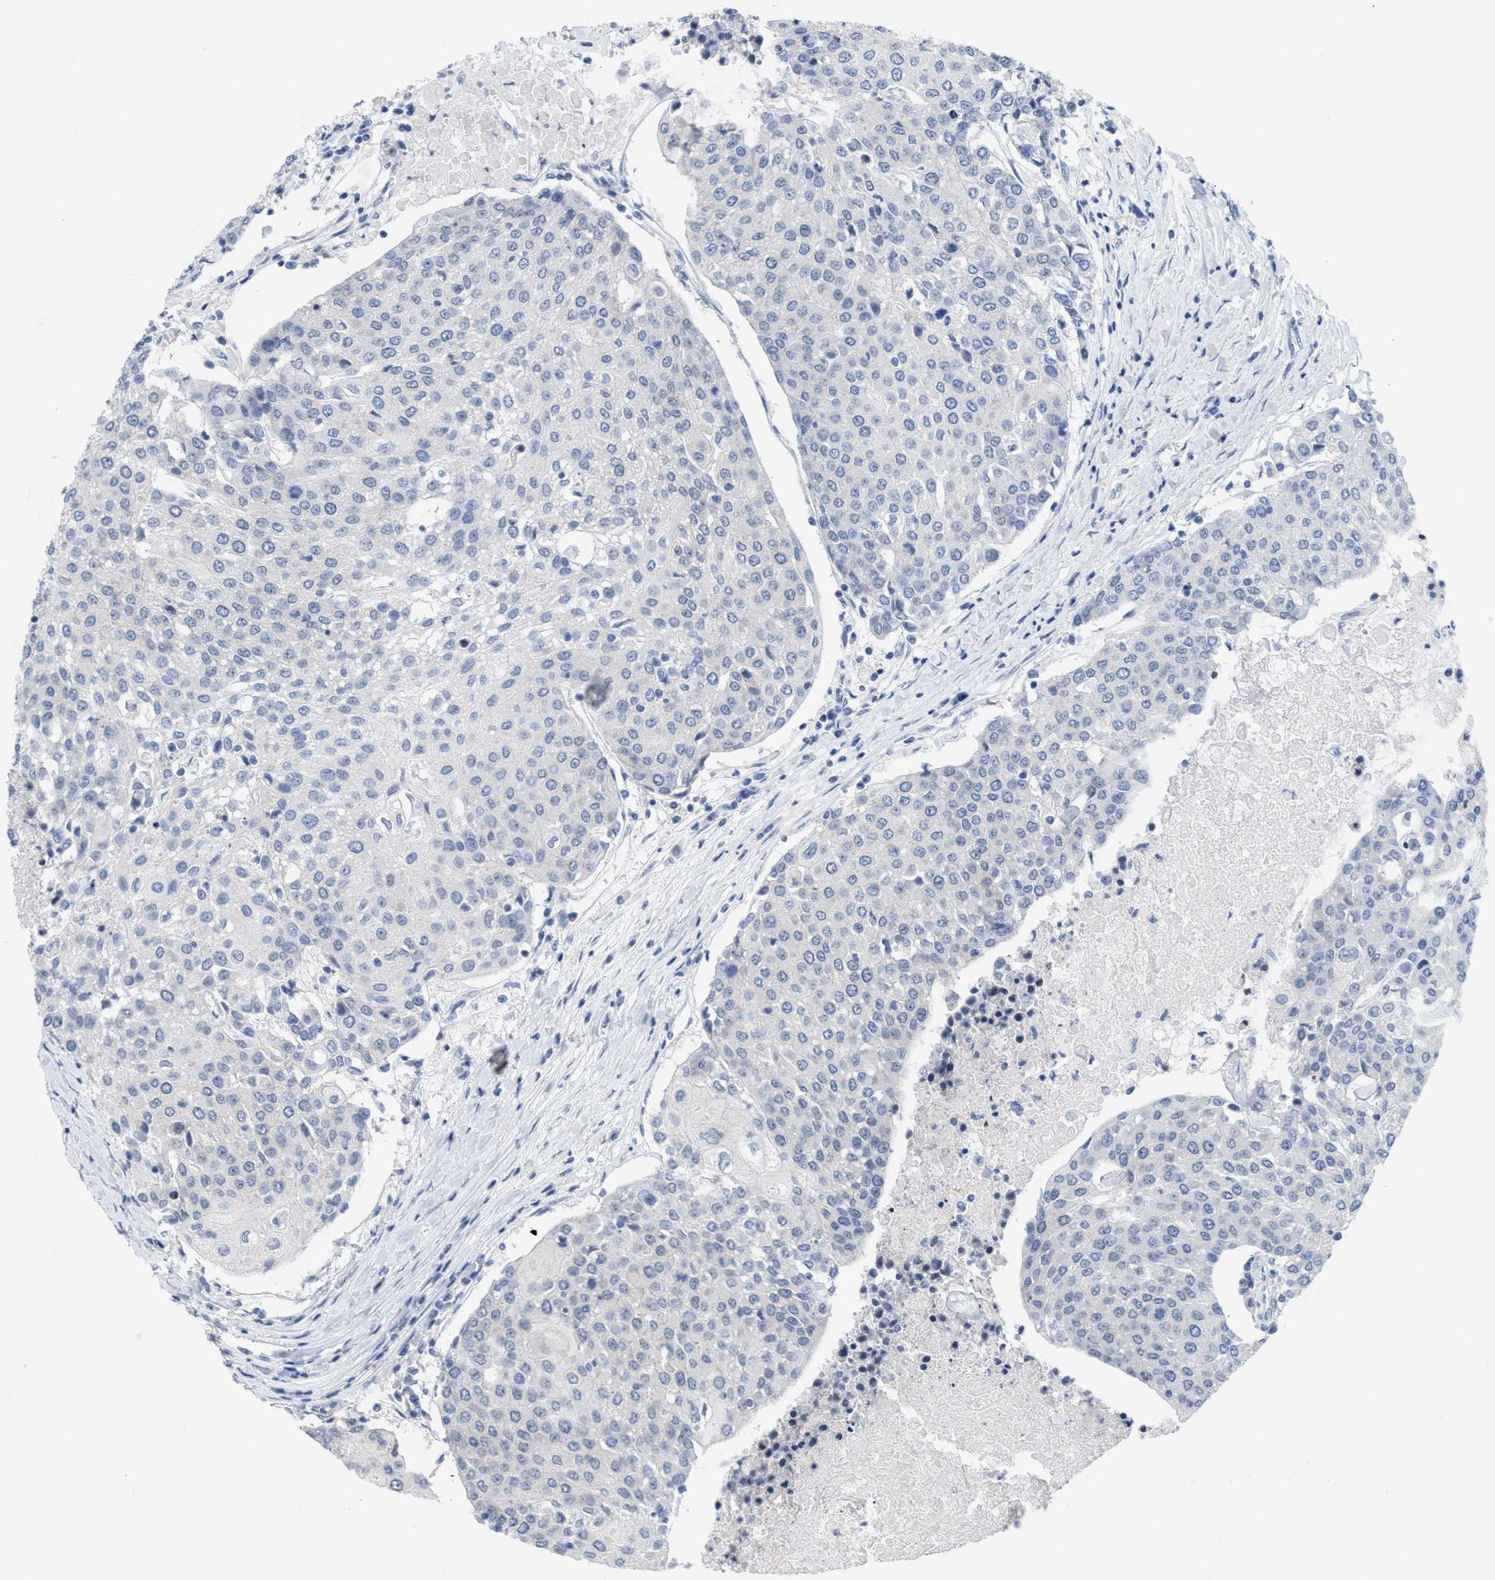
{"staining": {"intensity": "negative", "quantity": "none", "location": "none"}, "tissue": "urothelial cancer", "cell_type": "Tumor cells", "image_type": "cancer", "snomed": [{"axis": "morphology", "description": "Urothelial carcinoma, High grade"}, {"axis": "topography", "description": "Urinary bladder"}], "caption": "This micrograph is of urothelial cancer stained with IHC to label a protein in brown with the nuclei are counter-stained blue. There is no positivity in tumor cells.", "gene": "ACKR1", "patient": {"sex": "female", "age": 85}}